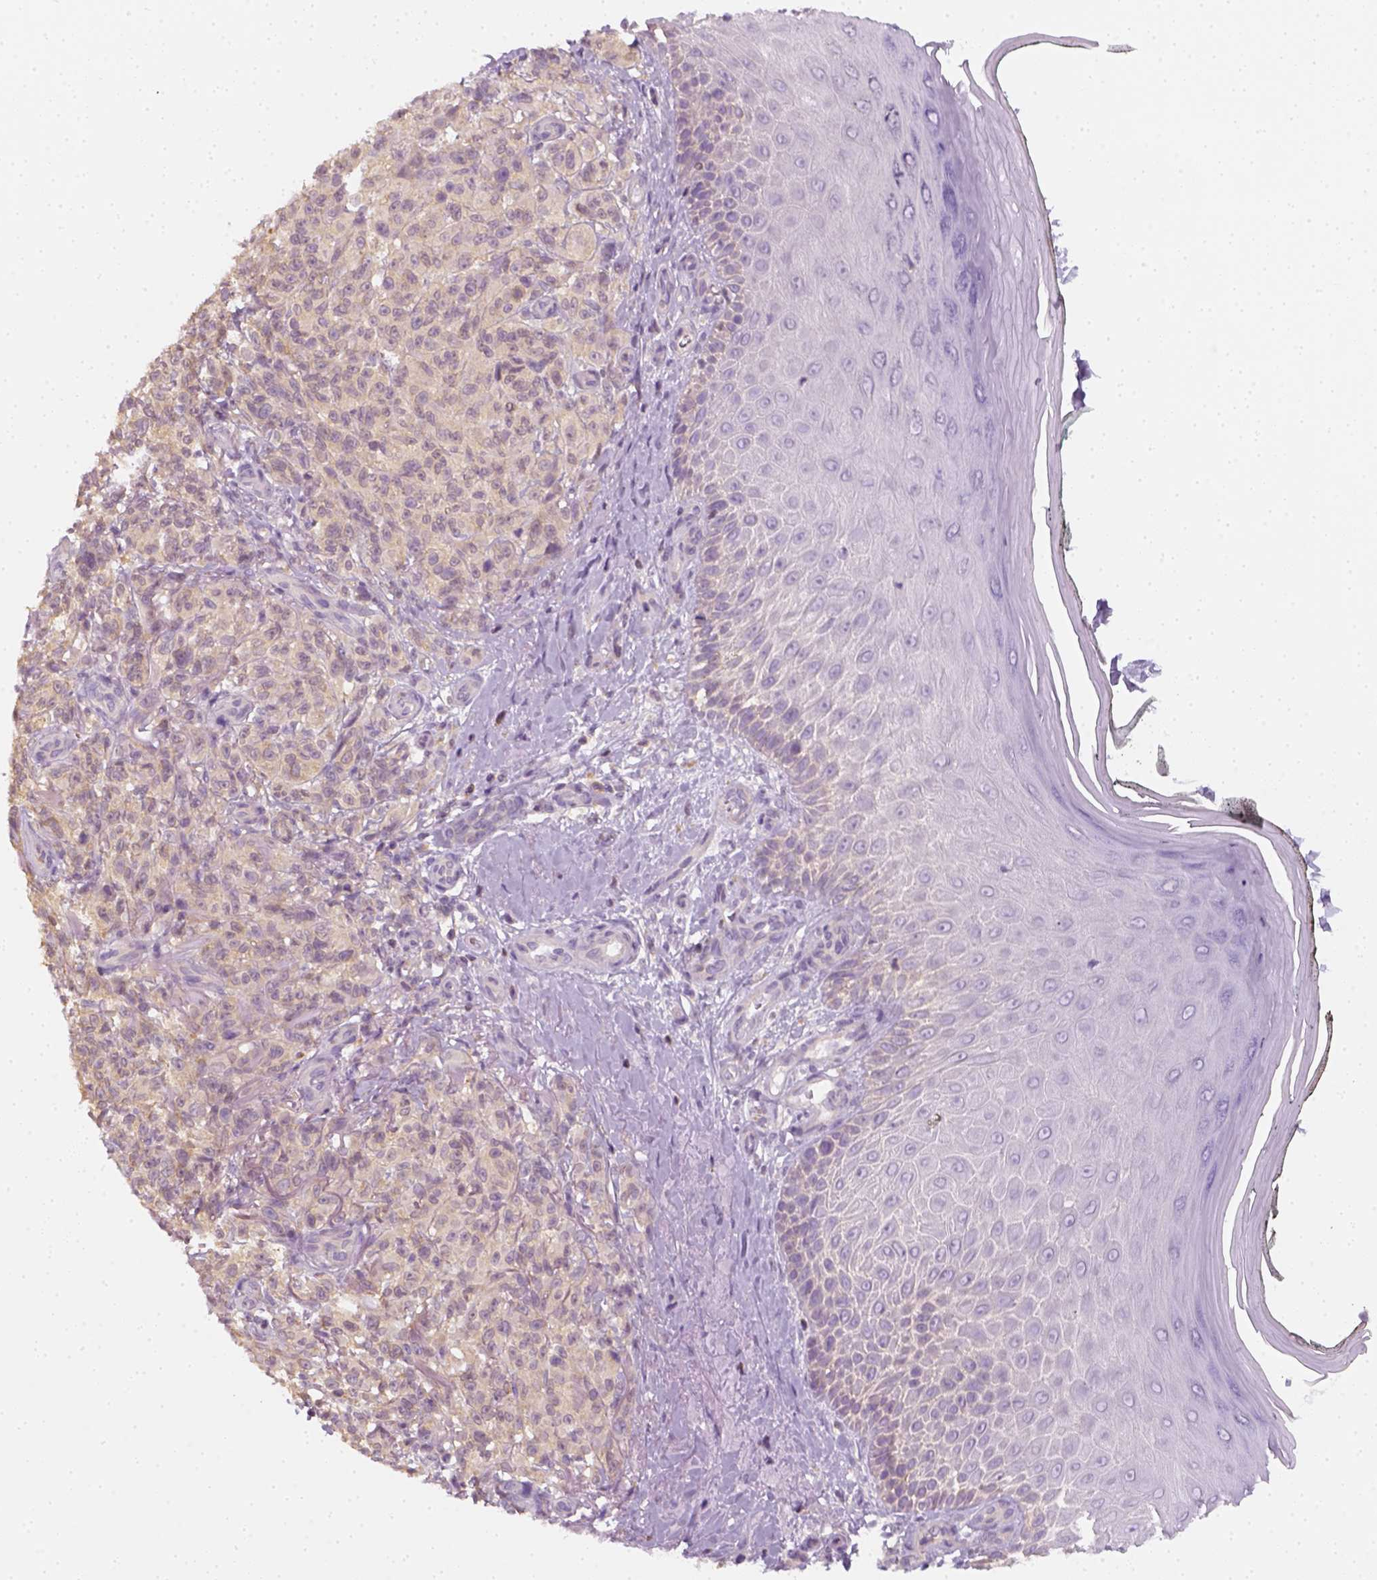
{"staining": {"intensity": "negative", "quantity": "none", "location": "none"}, "tissue": "melanoma", "cell_type": "Tumor cells", "image_type": "cancer", "snomed": [{"axis": "morphology", "description": "Malignant melanoma, NOS"}, {"axis": "topography", "description": "Skin"}], "caption": "There is no significant staining in tumor cells of malignant melanoma.", "gene": "EPHB1", "patient": {"sex": "female", "age": 85}}